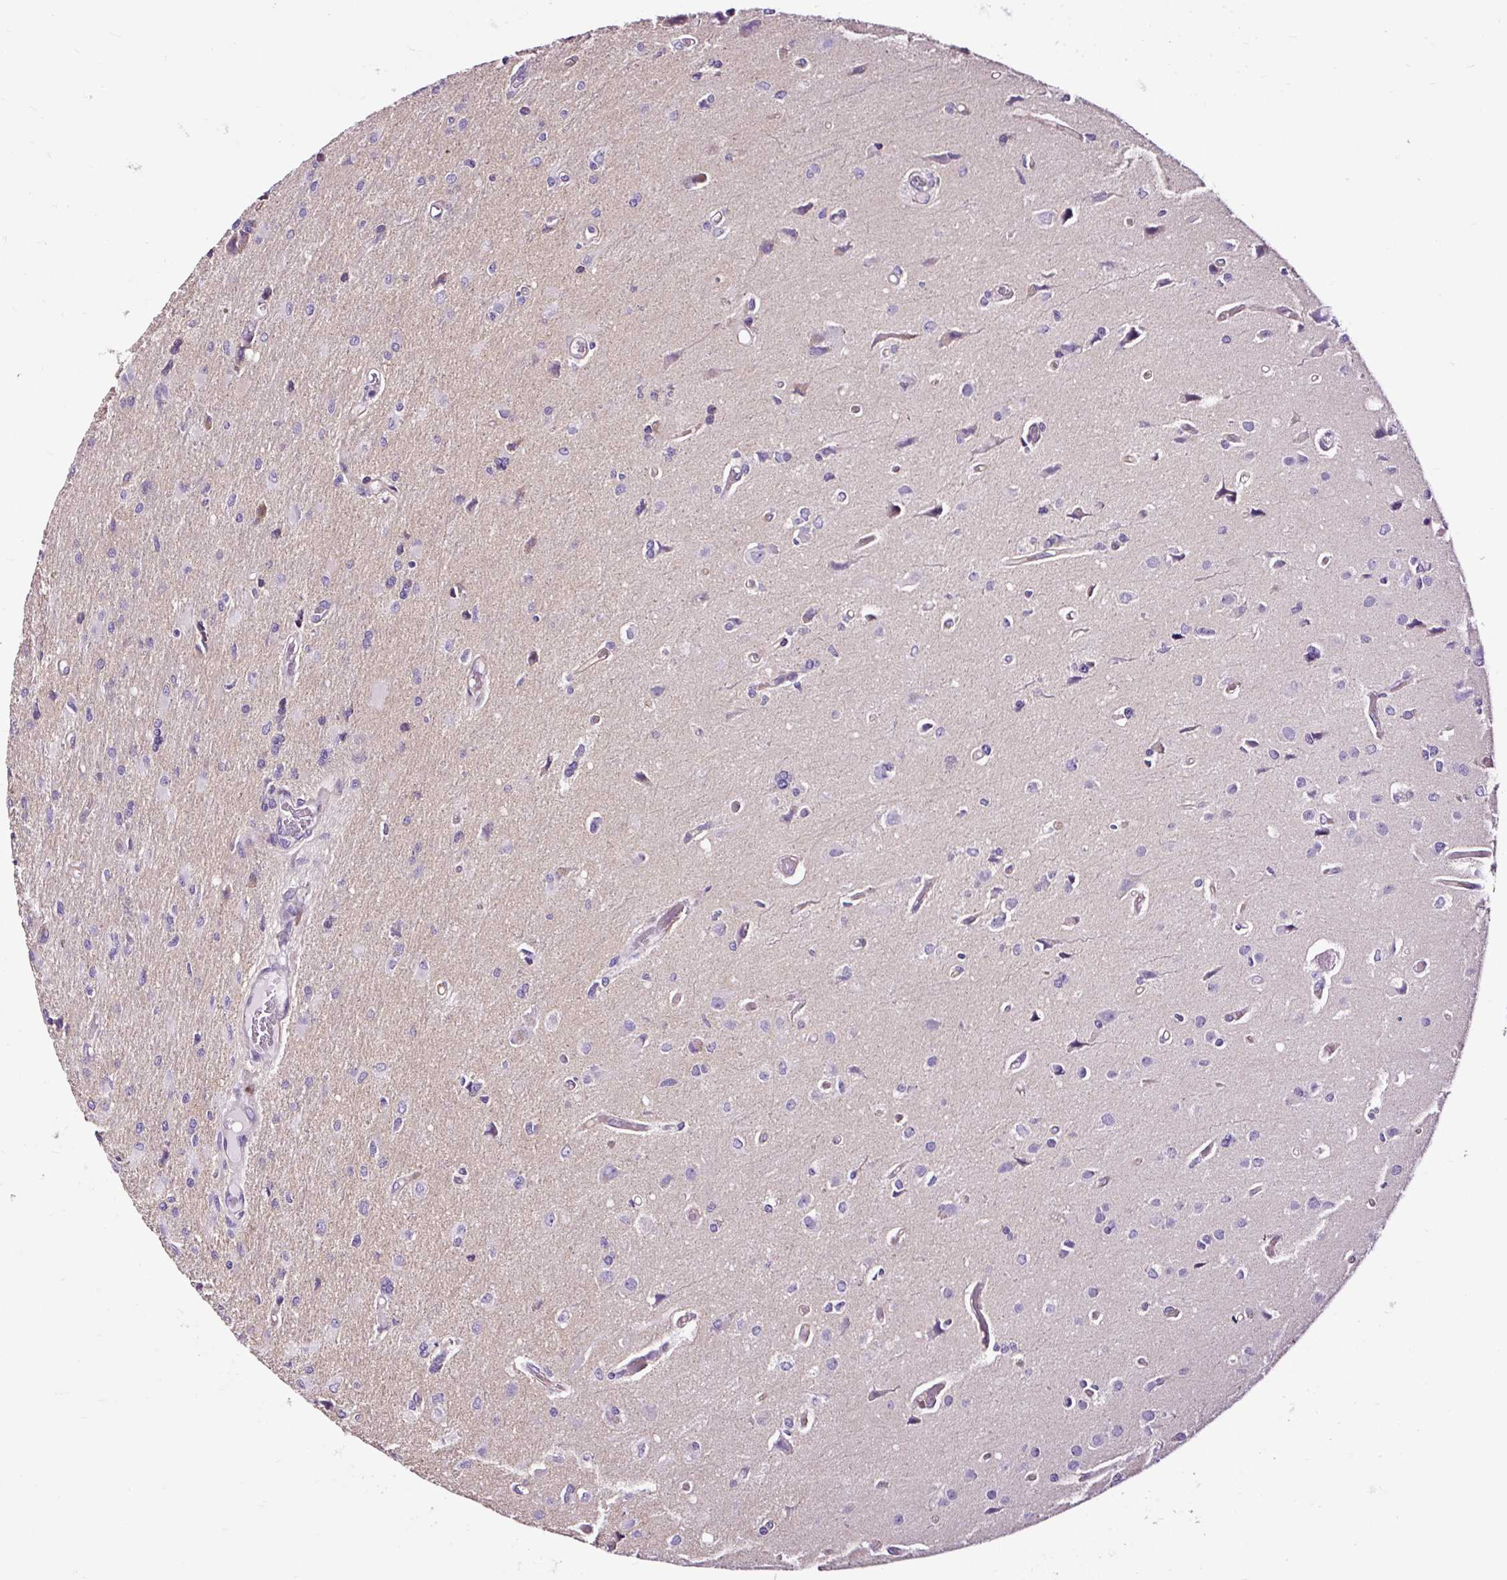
{"staining": {"intensity": "negative", "quantity": "none", "location": "none"}, "tissue": "glioma", "cell_type": "Tumor cells", "image_type": "cancer", "snomed": [{"axis": "morphology", "description": "Glioma, malignant, High grade"}, {"axis": "topography", "description": "Brain"}], "caption": "A high-resolution image shows IHC staining of high-grade glioma (malignant), which demonstrates no significant expression in tumor cells. (DAB immunohistochemistry (IHC) visualized using brightfield microscopy, high magnification).", "gene": "SLC7A8", "patient": {"sex": "female", "age": 70}}